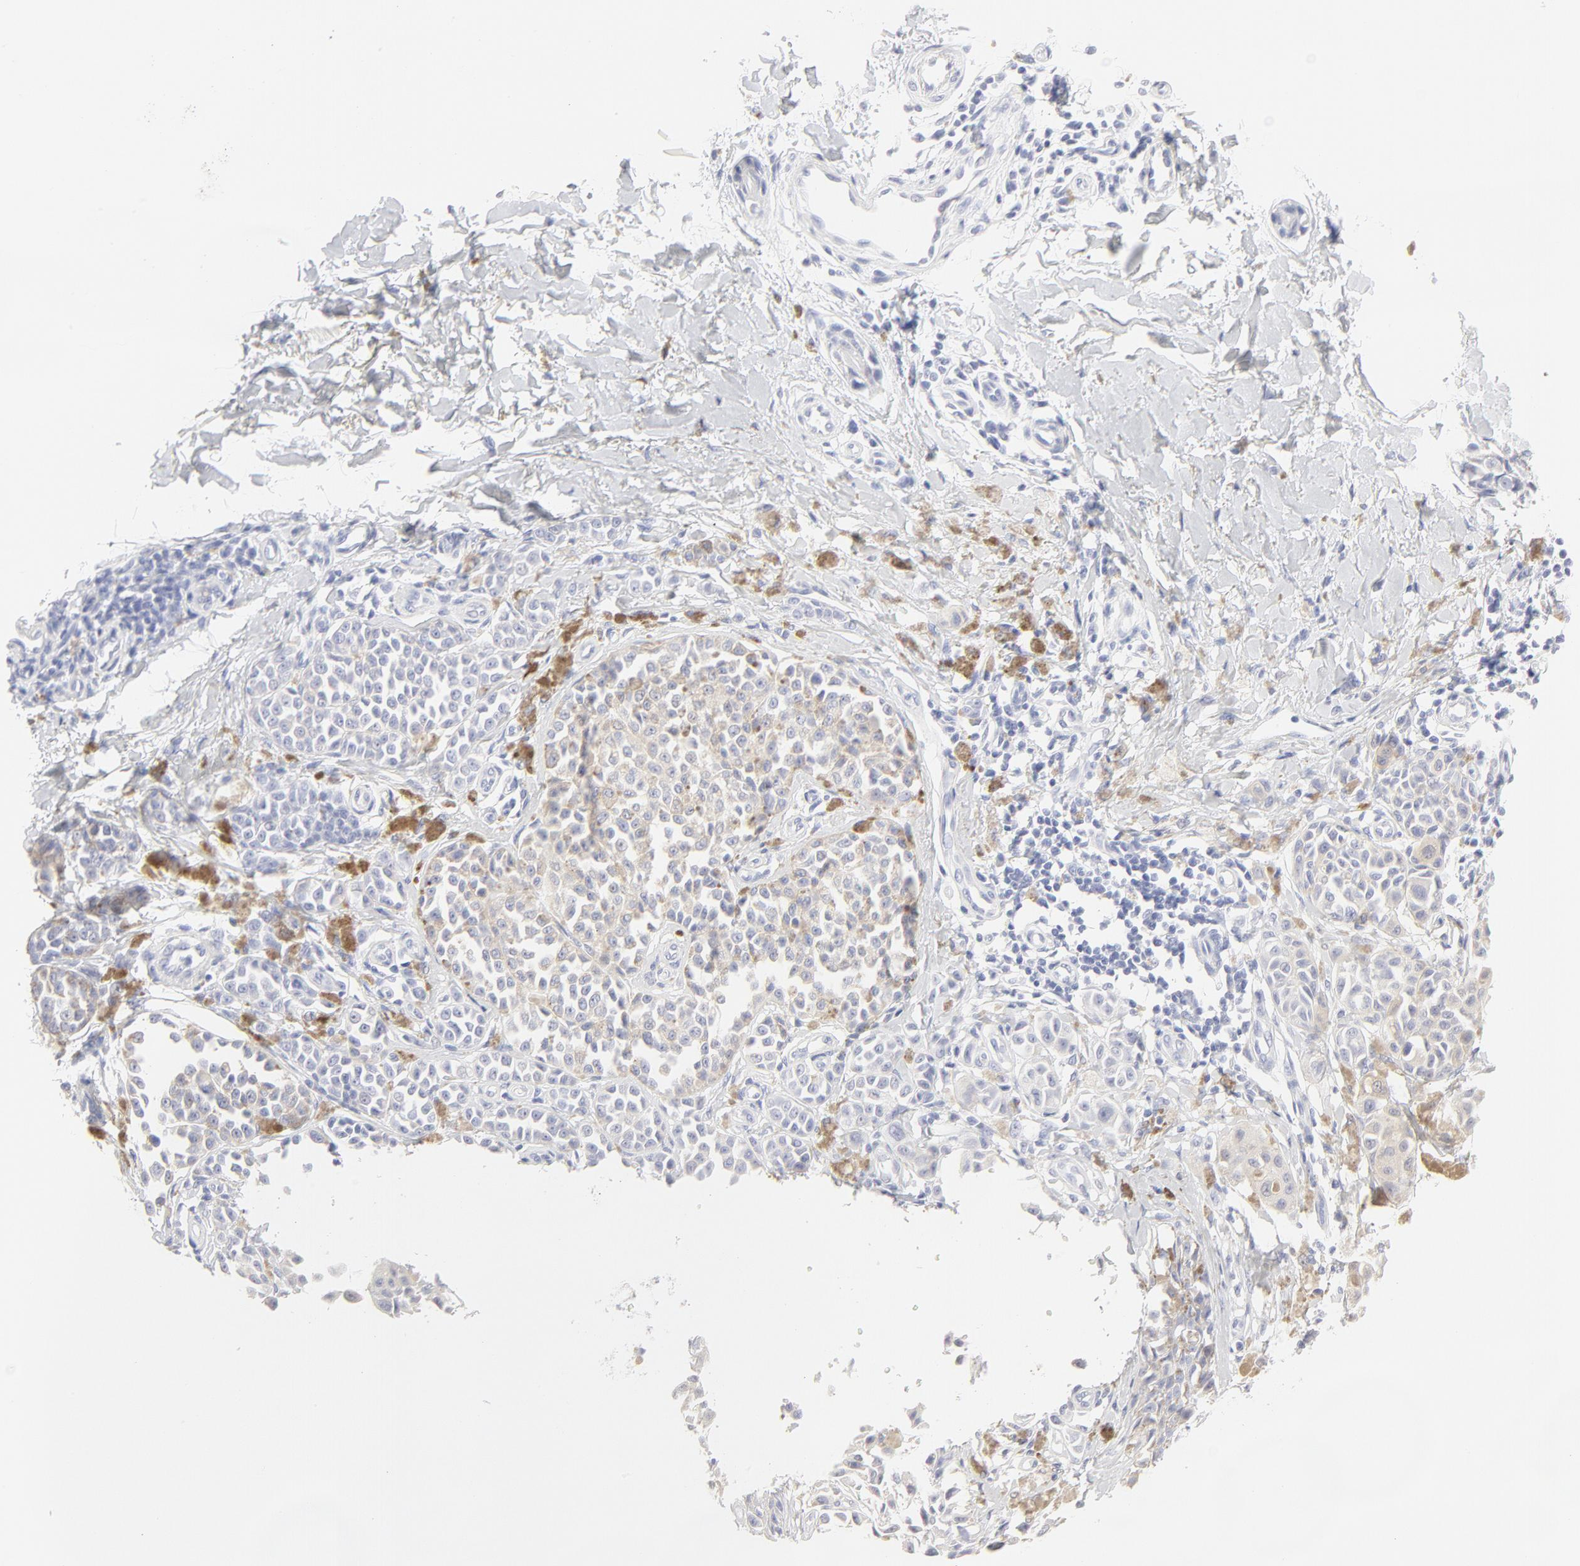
{"staining": {"intensity": "moderate", "quantity": "<25%", "location": "cytoplasmic/membranous"}, "tissue": "melanoma", "cell_type": "Tumor cells", "image_type": "cancer", "snomed": [{"axis": "morphology", "description": "Malignant melanoma, NOS"}, {"axis": "topography", "description": "Skin"}], "caption": "Protein staining demonstrates moderate cytoplasmic/membranous expression in approximately <25% of tumor cells in malignant melanoma.", "gene": "ELF3", "patient": {"sex": "female", "age": 38}}